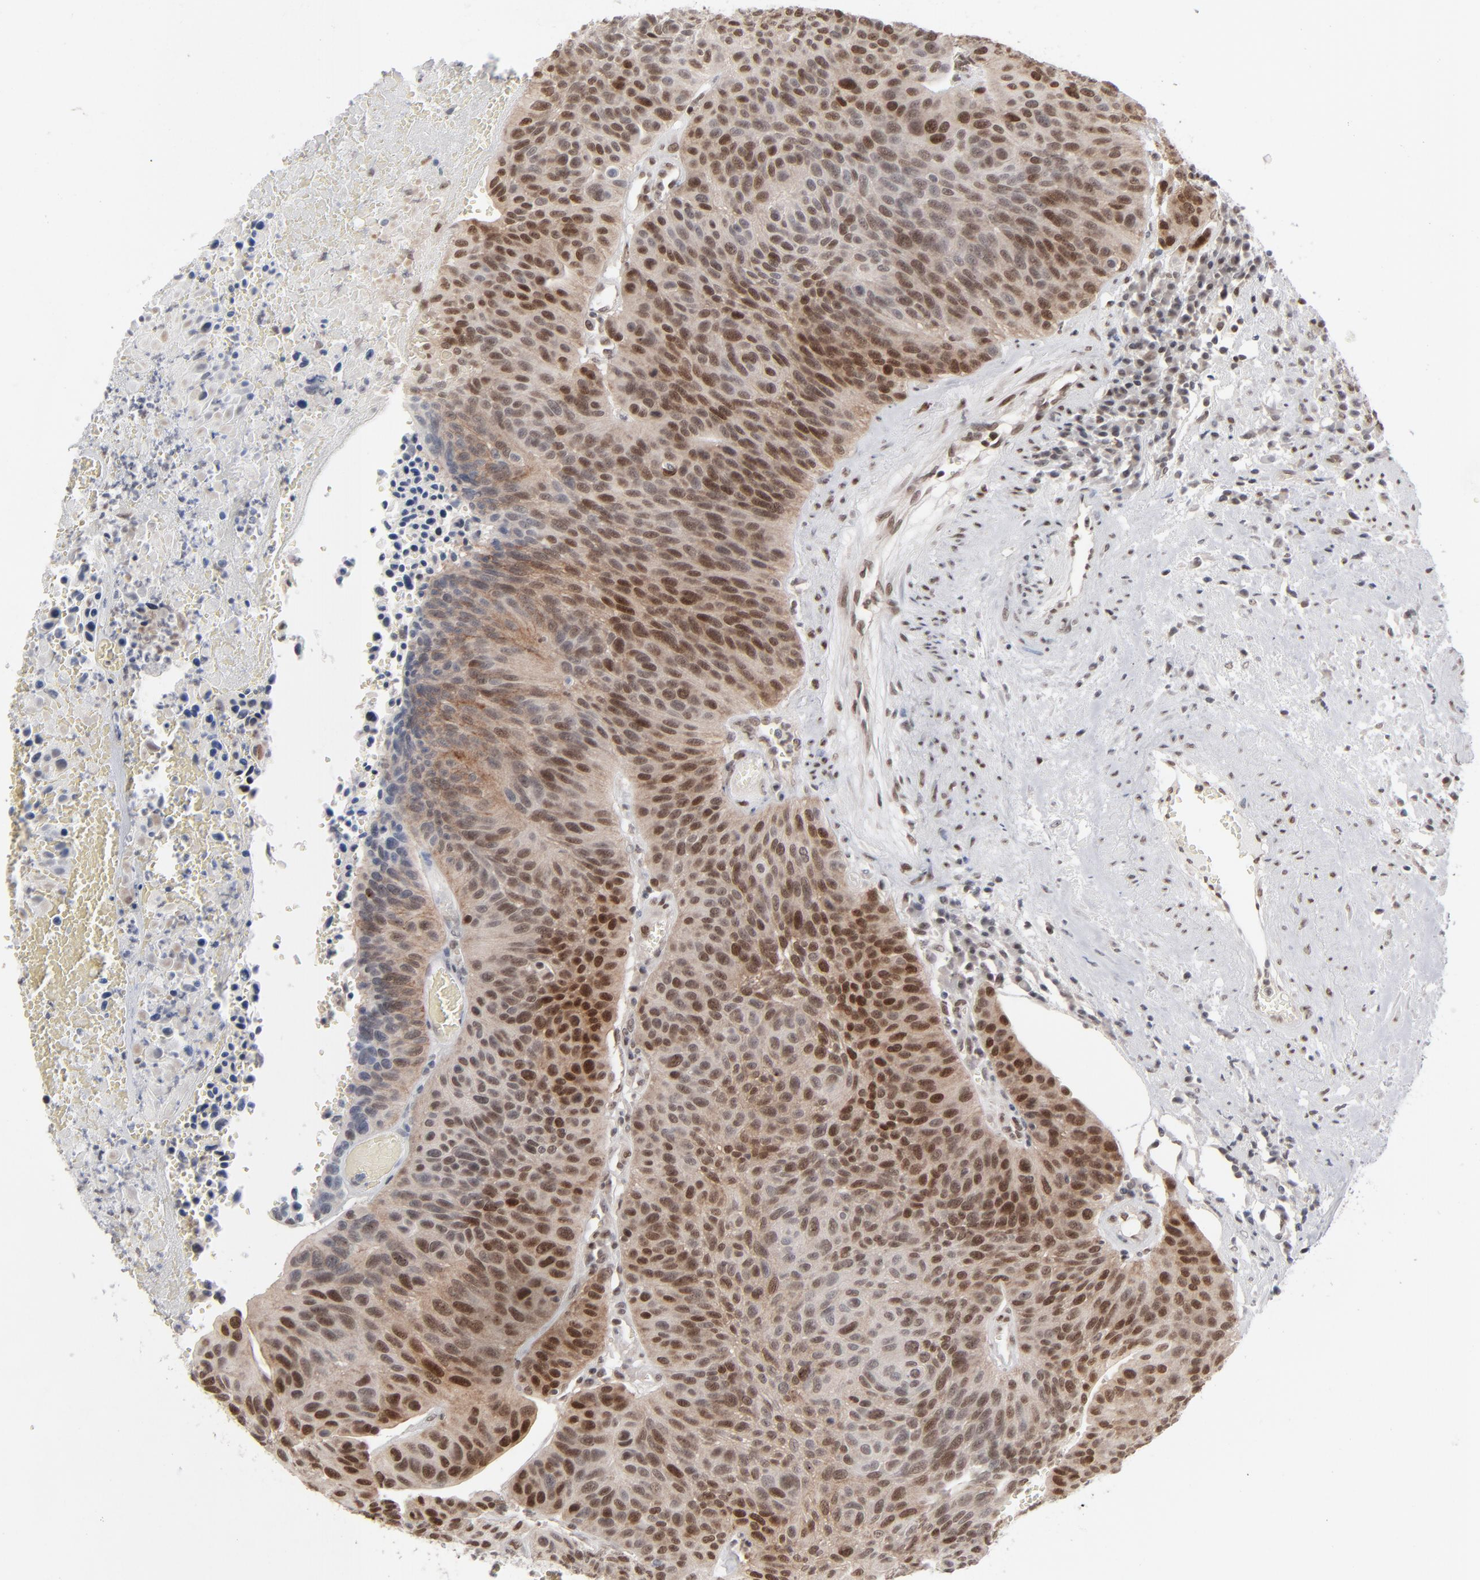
{"staining": {"intensity": "strong", "quantity": ">75%", "location": "nuclear"}, "tissue": "urothelial cancer", "cell_type": "Tumor cells", "image_type": "cancer", "snomed": [{"axis": "morphology", "description": "Urothelial carcinoma, High grade"}, {"axis": "topography", "description": "Urinary bladder"}], "caption": "Immunohistochemical staining of urothelial carcinoma (high-grade) shows strong nuclear protein staining in approximately >75% of tumor cells.", "gene": "IRF9", "patient": {"sex": "male", "age": 66}}